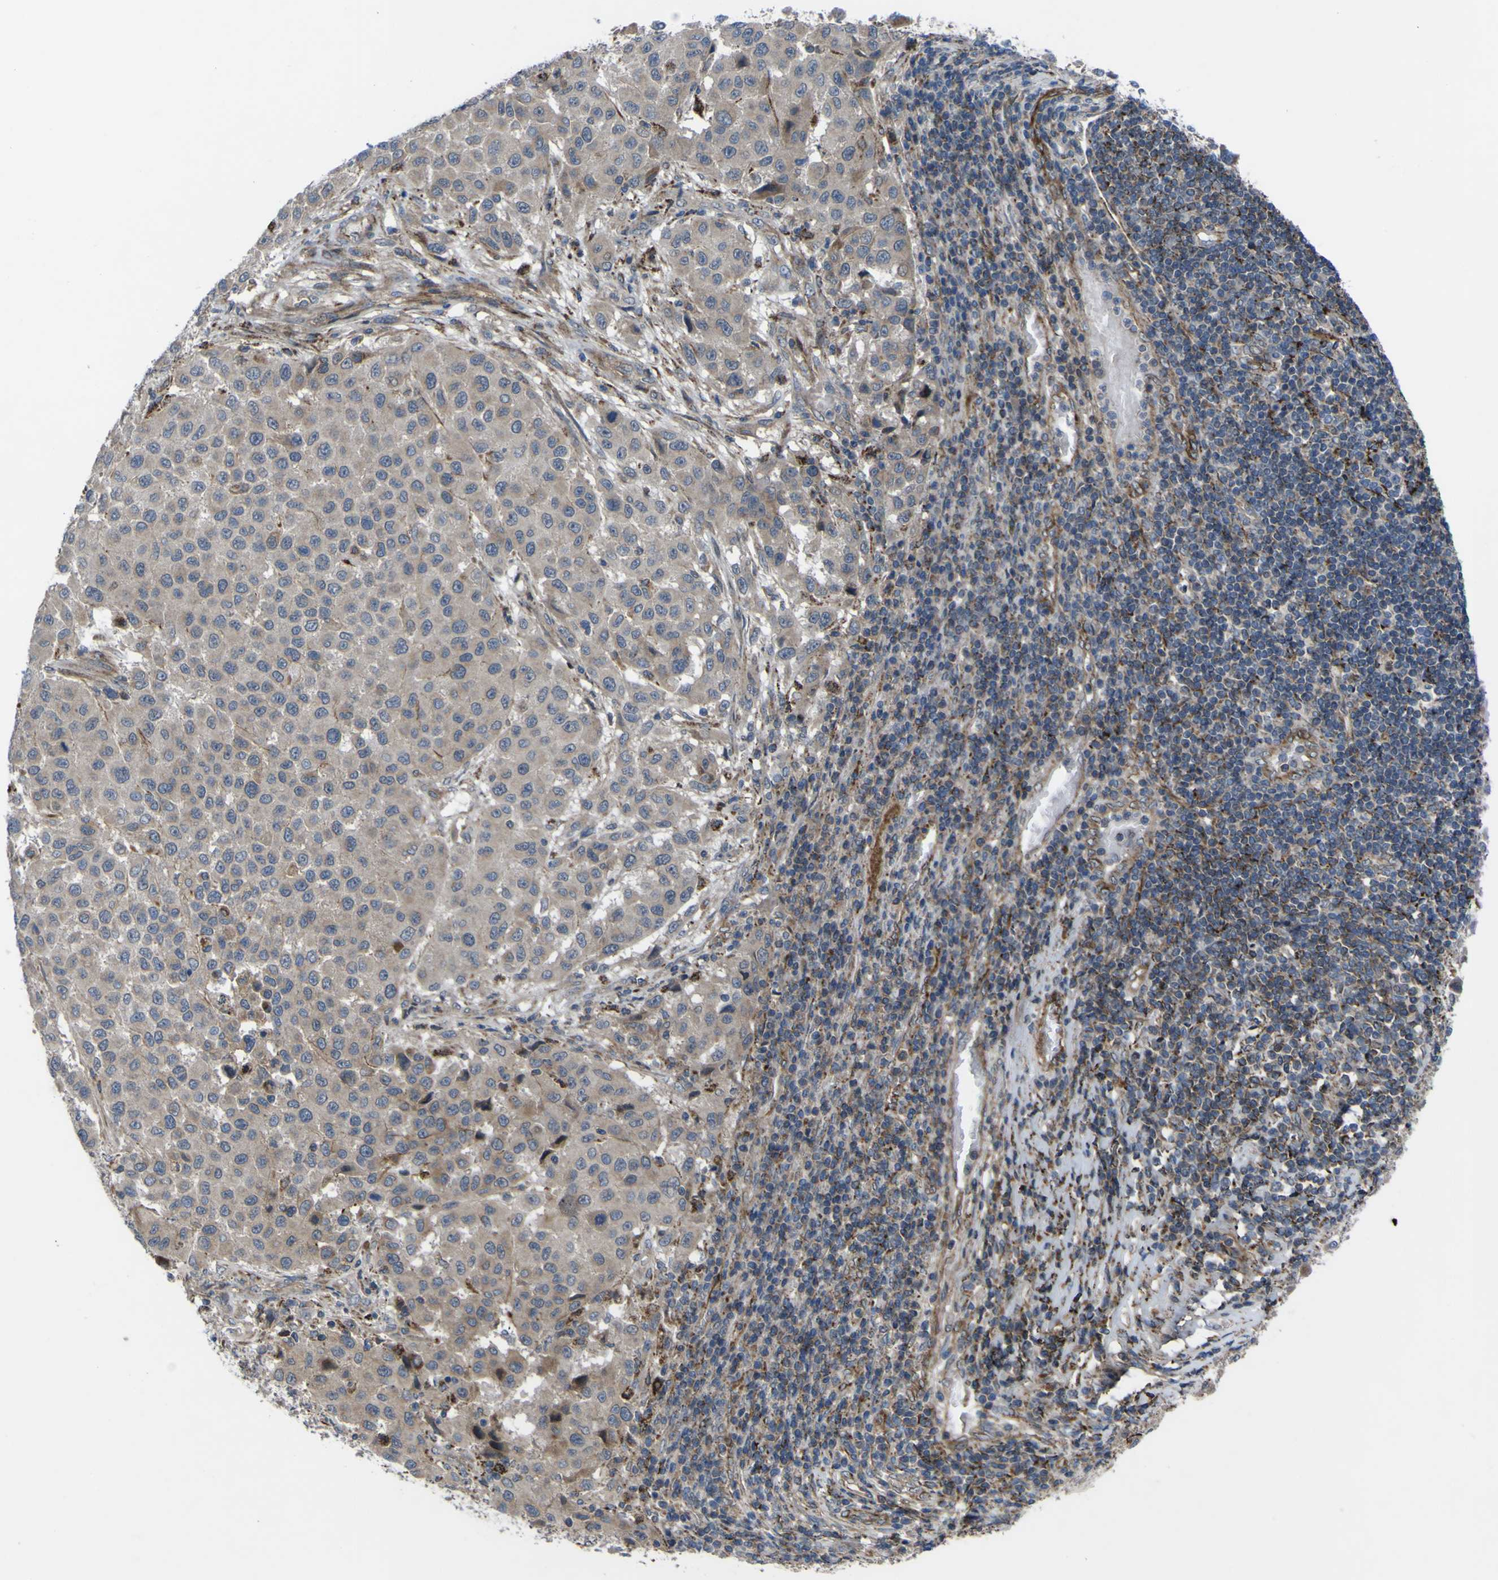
{"staining": {"intensity": "moderate", "quantity": "<25%", "location": "cytoplasmic/membranous"}, "tissue": "melanoma", "cell_type": "Tumor cells", "image_type": "cancer", "snomed": [{"axis": "morphology", "description": "Malignant melanoma, Metastatic site"}, {"axis": "topography", "description": "Lymph node"}], "caption": "This photomicrograph demonstrates IHC staining of human melanoma, with low moderate cytoplasmic/membranous staining in about <25% of tumor cells.", "gene": "GPLD1", "patient": {"sex": "male", "age": 61}}